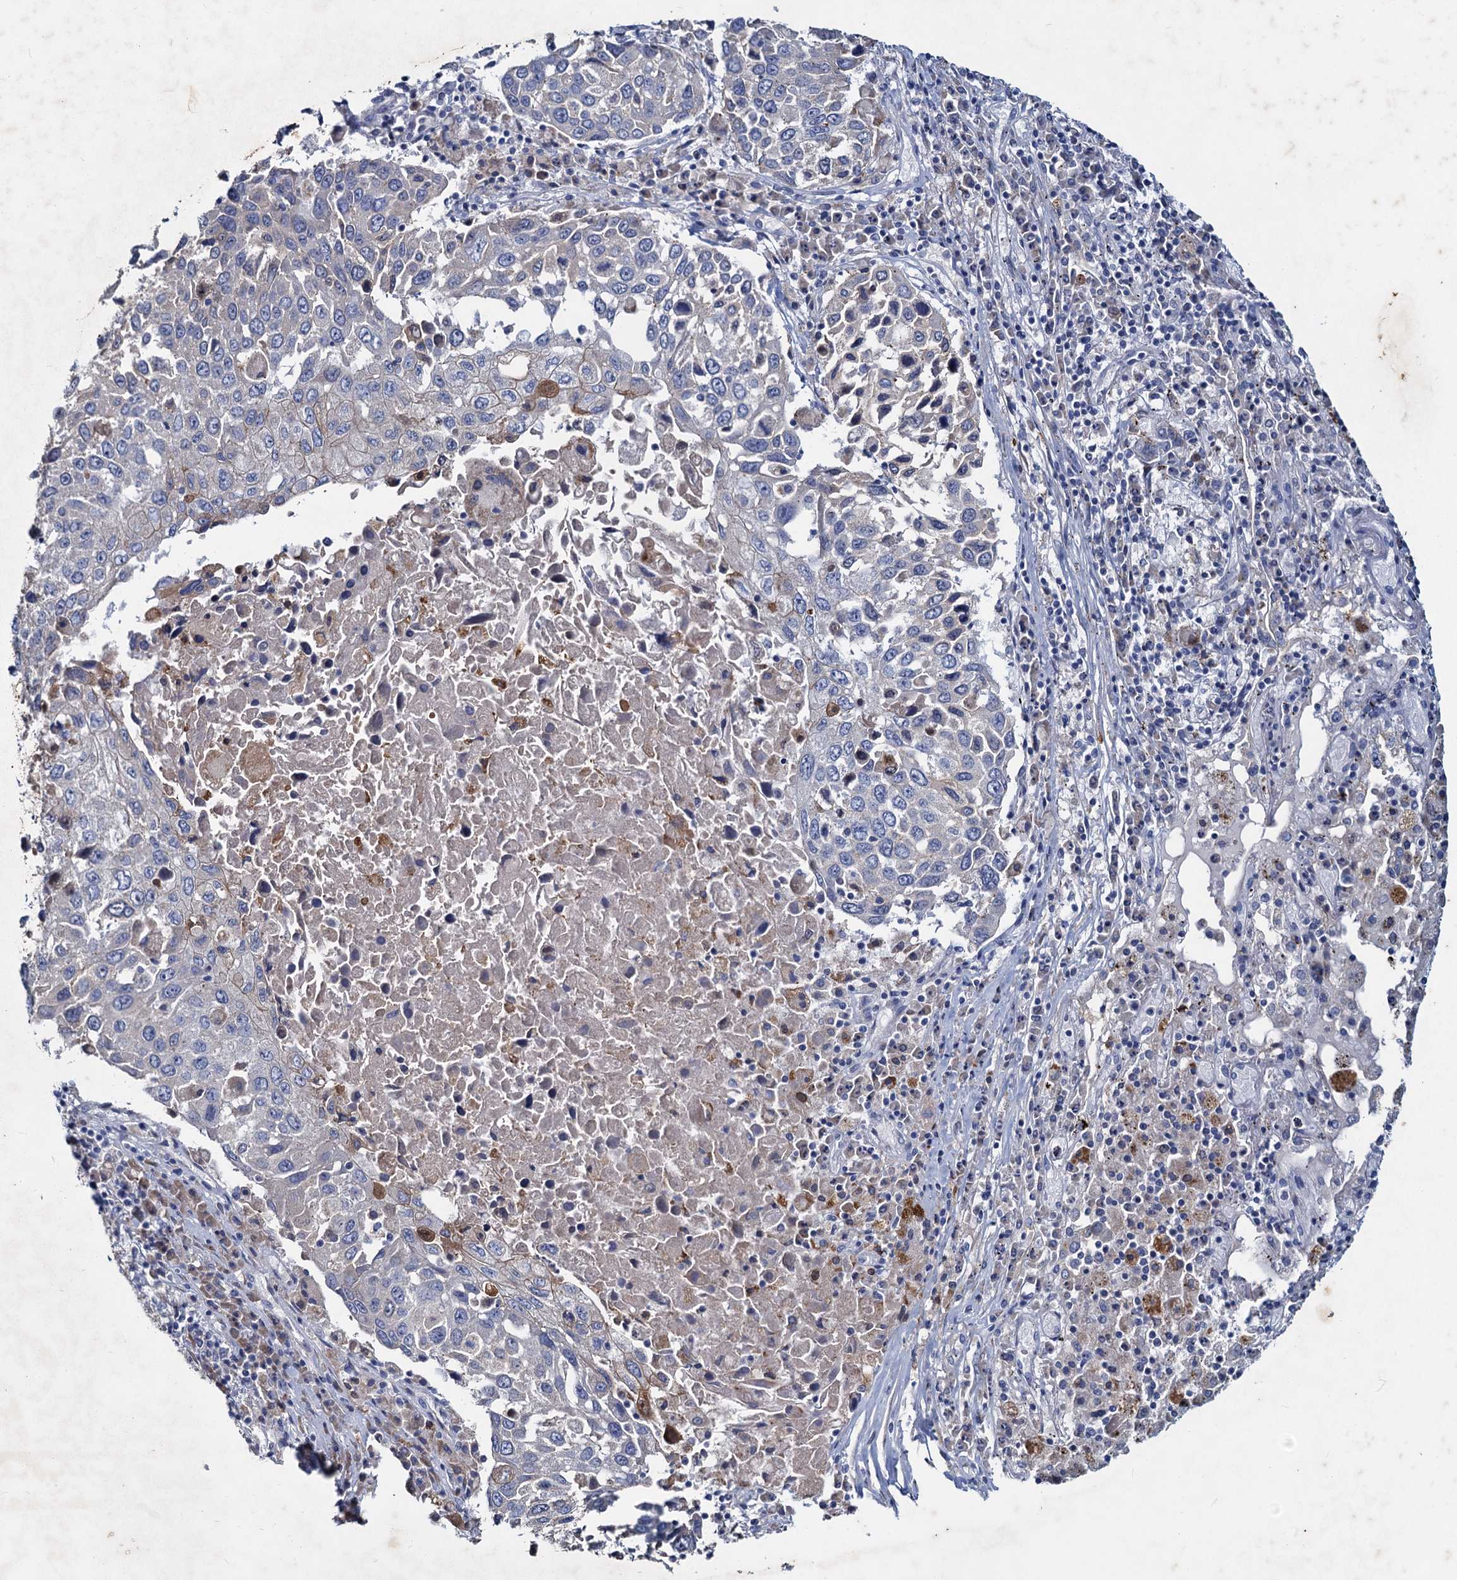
{"staining": {"intensity": "negative", "quantity": "none", "location": "none"}, "tissue": "lung cancer", "cell_type": "Tumor cells", "image_type": "cancer", "snomed": [{"axis": "morphology", "description": "Squamous cell carcinoma, NOS"}, {"axis": "topography", "description": "Lung"}], "caption": "Immunohistochemistry (IHC) of squamous cell carcinoma (lung) demonstrates no staining in tumor cells. The staining is performed using DAB (3,3'-diaminobenzidine) brown chromogen with nuclei counter-stained in using hematoxylin.", "gene": "TMX2", "patient": {"sex": "male", "age": 65}}